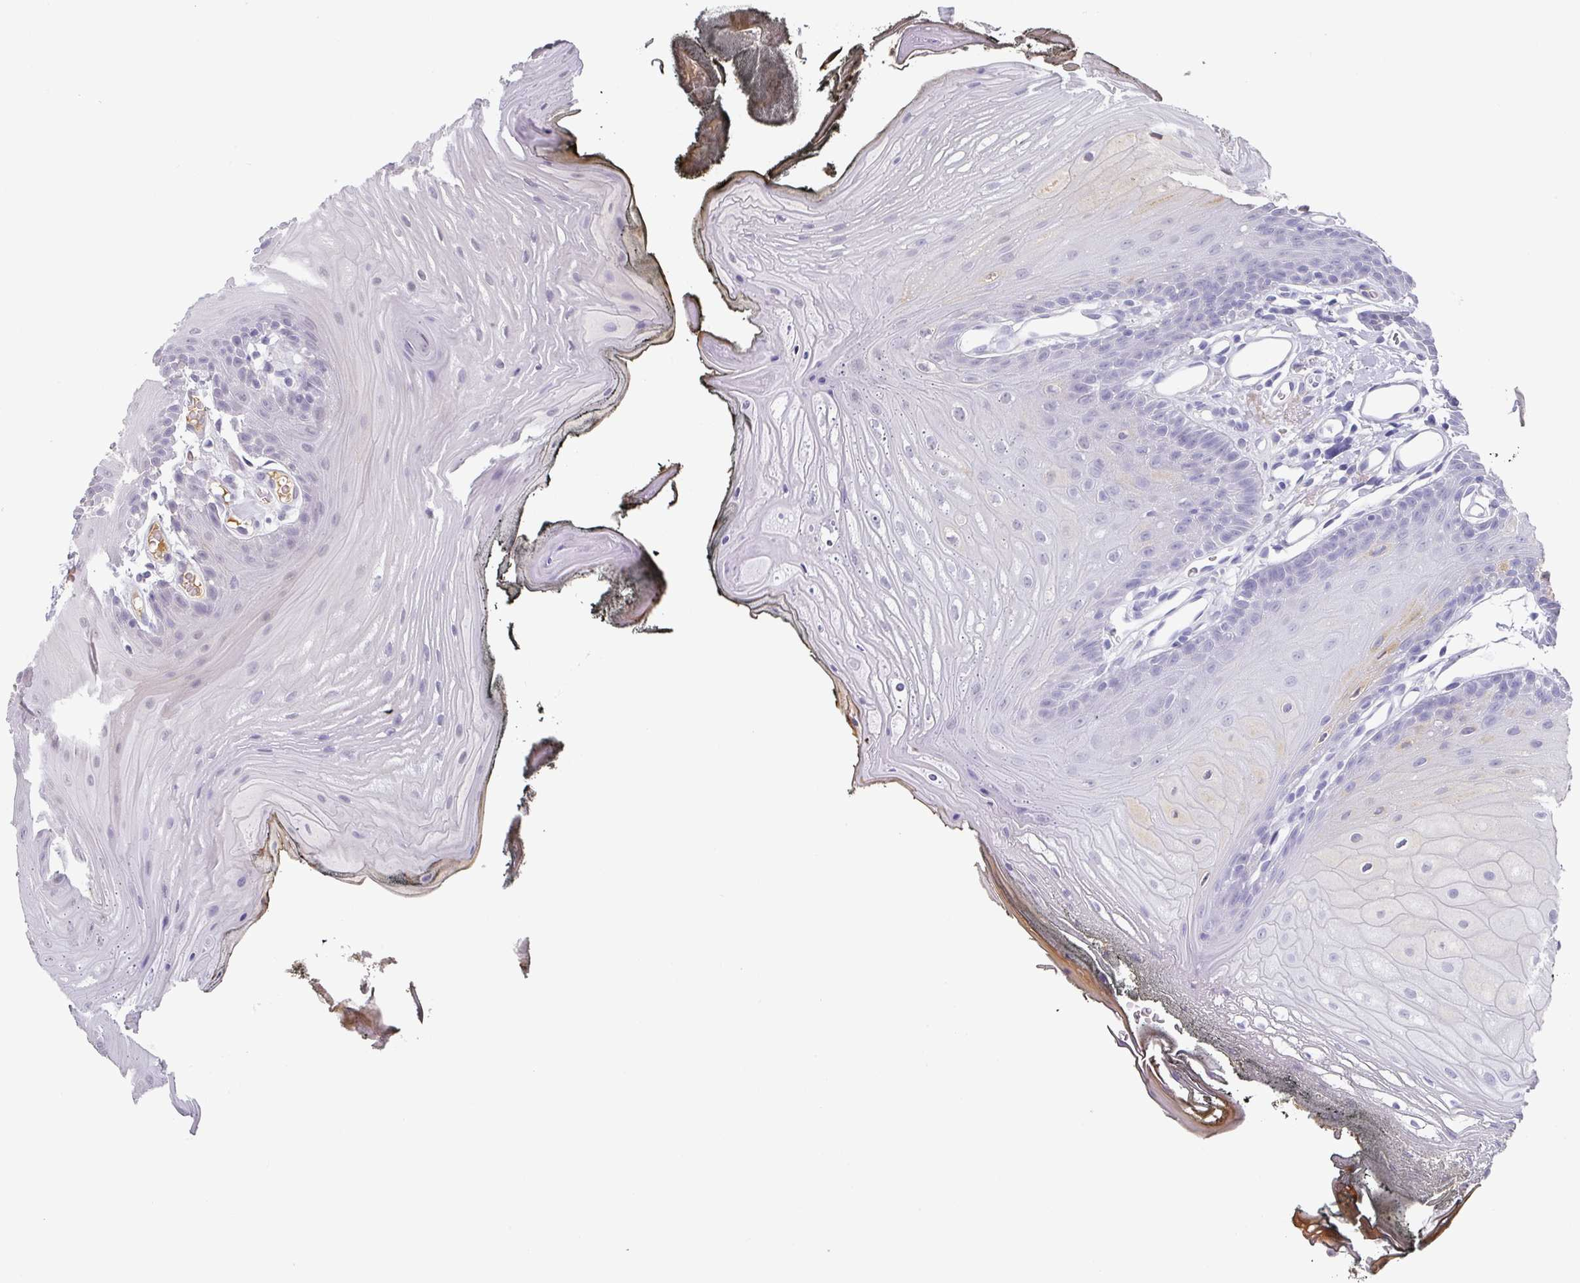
{"staining": {"intensity": "negative", "quantity": "none", "location": "none"}, "tissue": "oral mucosa", "cell_type": "Squamous epithelial cells", "image_type": "normal", "snomed": [{"axis": "morphology", "description": "Normal tissue, NOS"}, {"axis": "morphology", "description": "Squamous cell carcinoma, NOS"}, {"axis": "topography", "description": "Oral tissue"}, {"axis": "topography", "description": "Head-Neck"}], "caption": "High power microscopy image of an IHC micrograph of unremarkable oral mucosa, revealing no significant staining in squamous epithelial cells.", "gene": "C1QB", "patient": {"sex": "female", "age": 81}}